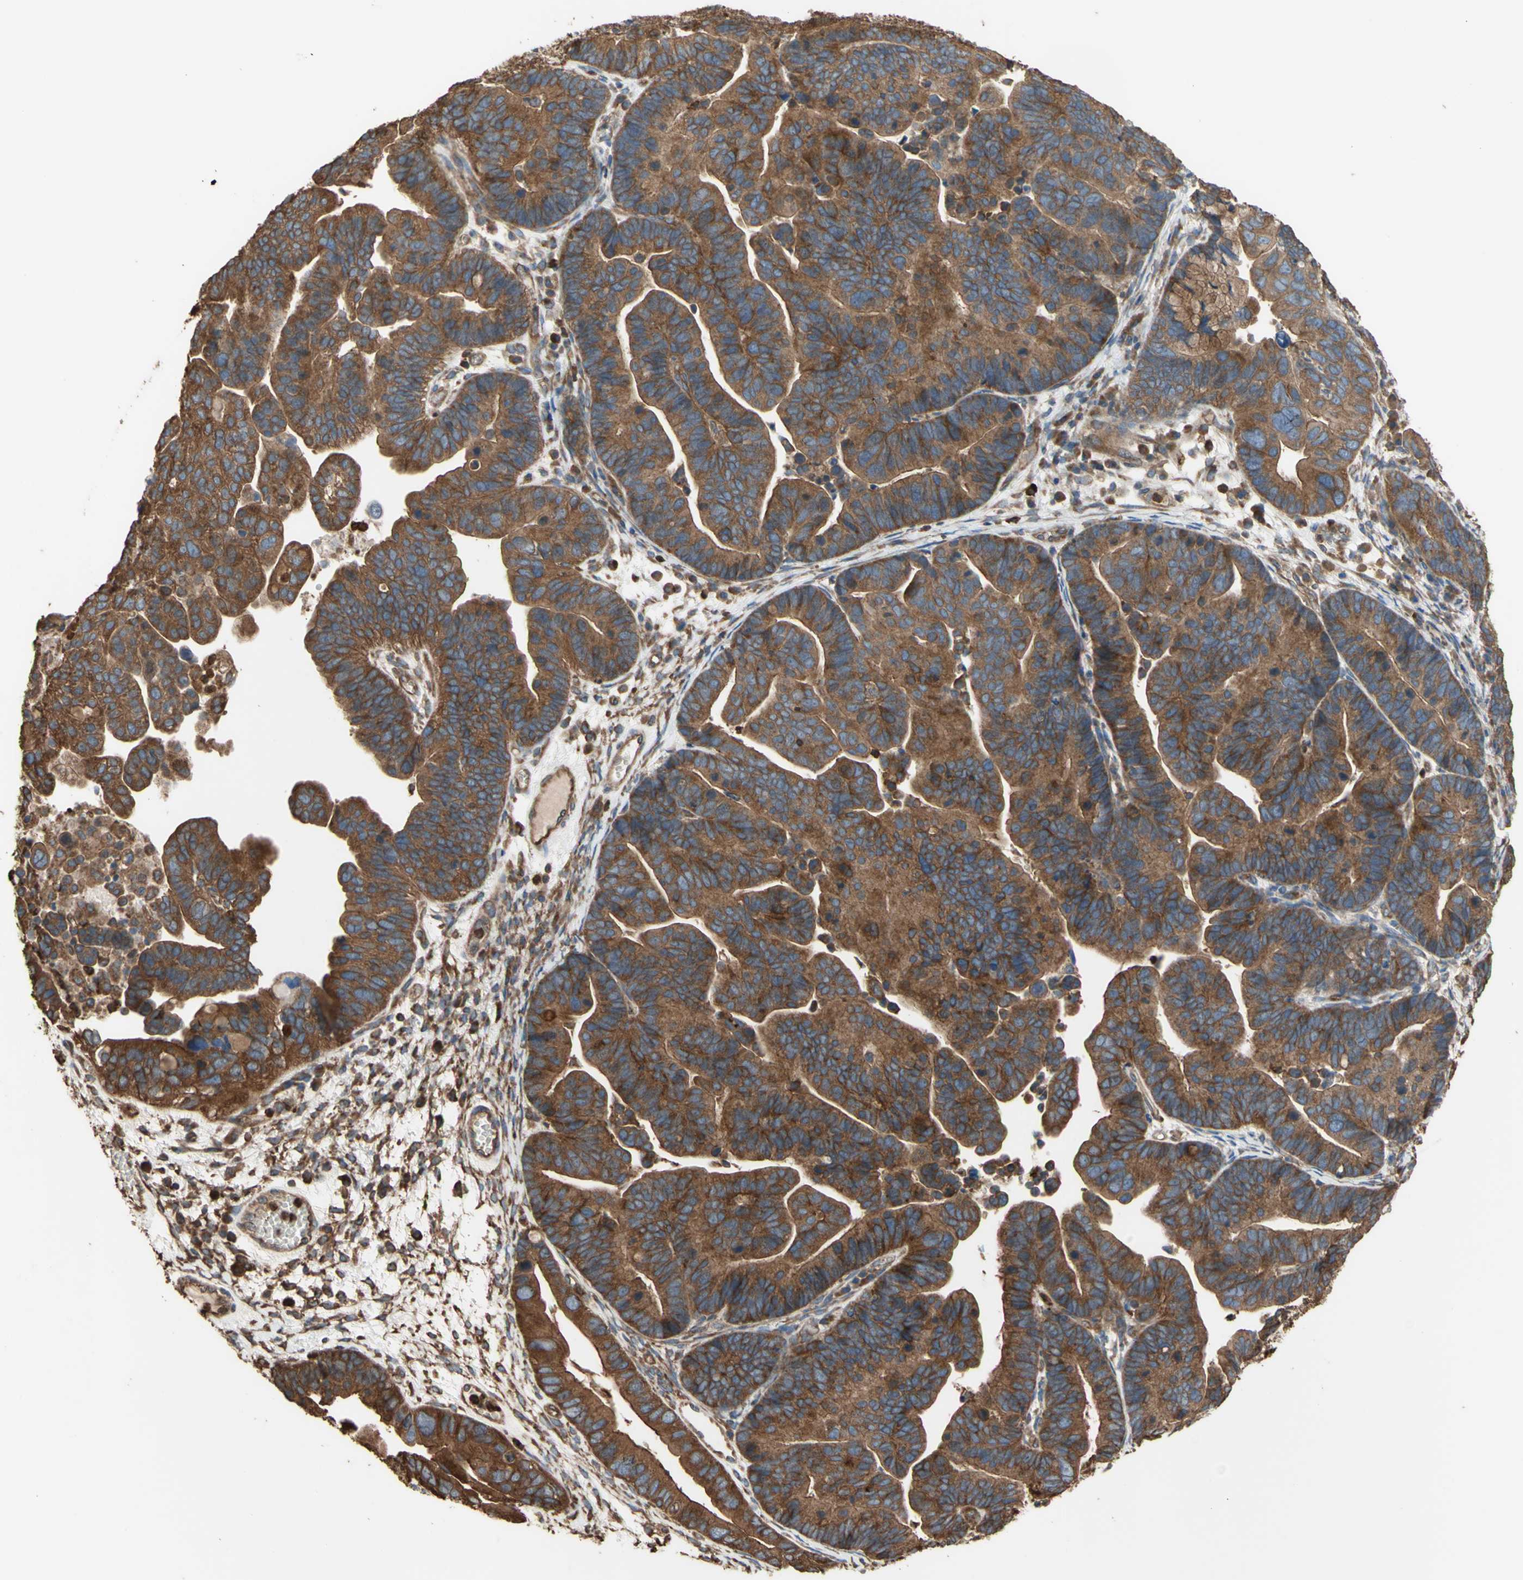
{"staining": {"intensity": "strong", "quantity": ">75%", "location": "cytoplasmic/membranous"}, "tissue": "ovarian cancer", "cell_type": "Tumor cells", "image_type": "cancer", "snomed": [{"axis": "morphology", "description": "Cystadenocarcinoma, serous, NOS"}, {"axis": "topography", "description": "Ovary"}], "caption": "DAB immunohistochemical staining of ovarian serous cystadenocarcinoma exhibits strong cytoplasmic/membranous protein positivity in approximately >75% of tumor cells.", "gene": "CTTN", "patient": {"sex": "female", "age": 56}}